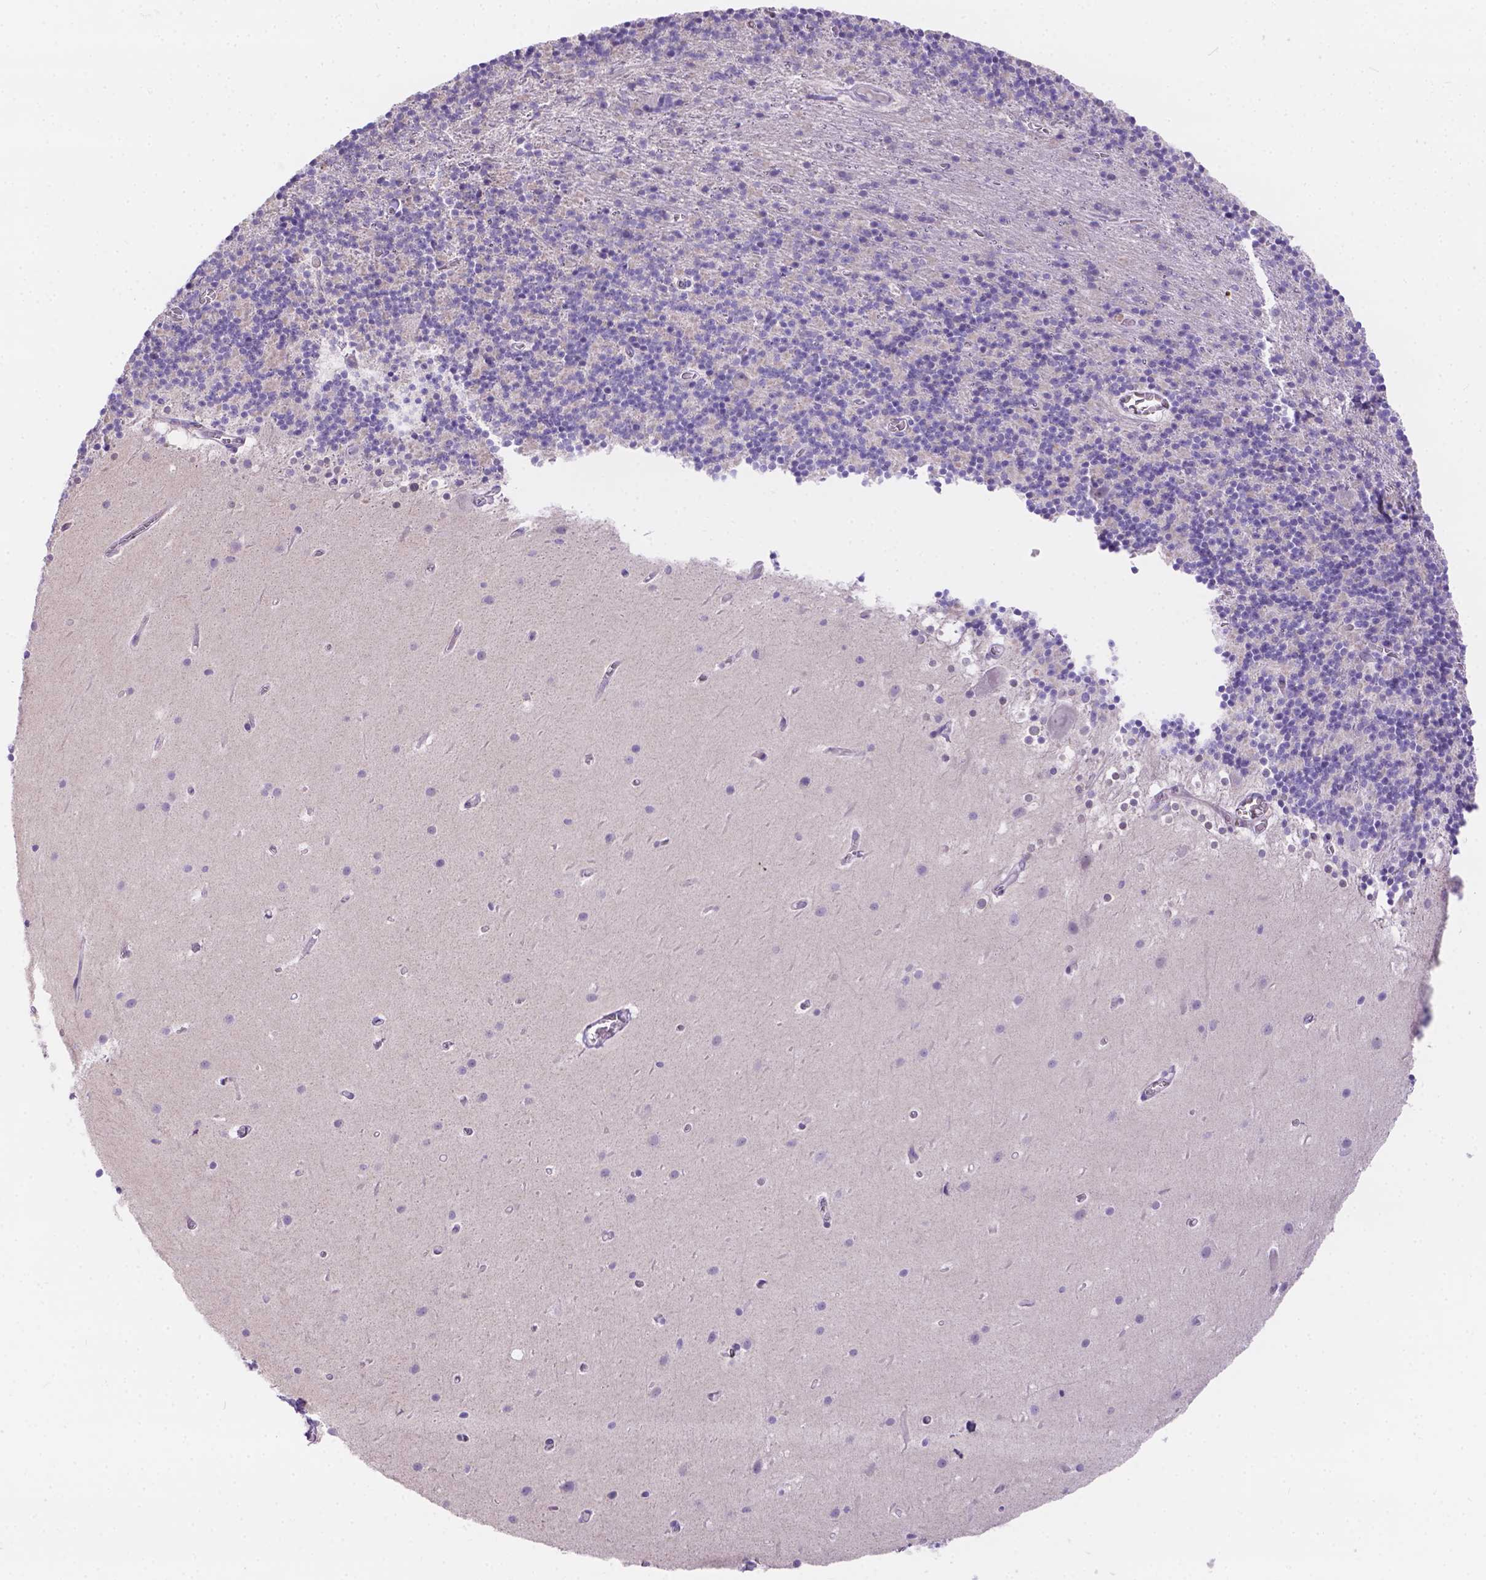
{"staining": {"intensity": "negative", "quantity": "none", "location": "none"}, "tissue": "cerebellum", "cell_type": "Cells in granular layer", "image_type": "normal", "snomed": [{"axis": "morphology", "description": "Normal tissue, NOS"}, {"axis": "topography", "description": "Cerebellum"}], "caption": "Cerebellum was stained to show a protein in brown. There is no significant staining in cells in granular layer. (DAB (3,3'-diaminobenzidine) immunohistochemistry visualized using brightfield microscopy, high magnification).", "gene": "CD96", "patient": {"sex": "male", "age": 70}}